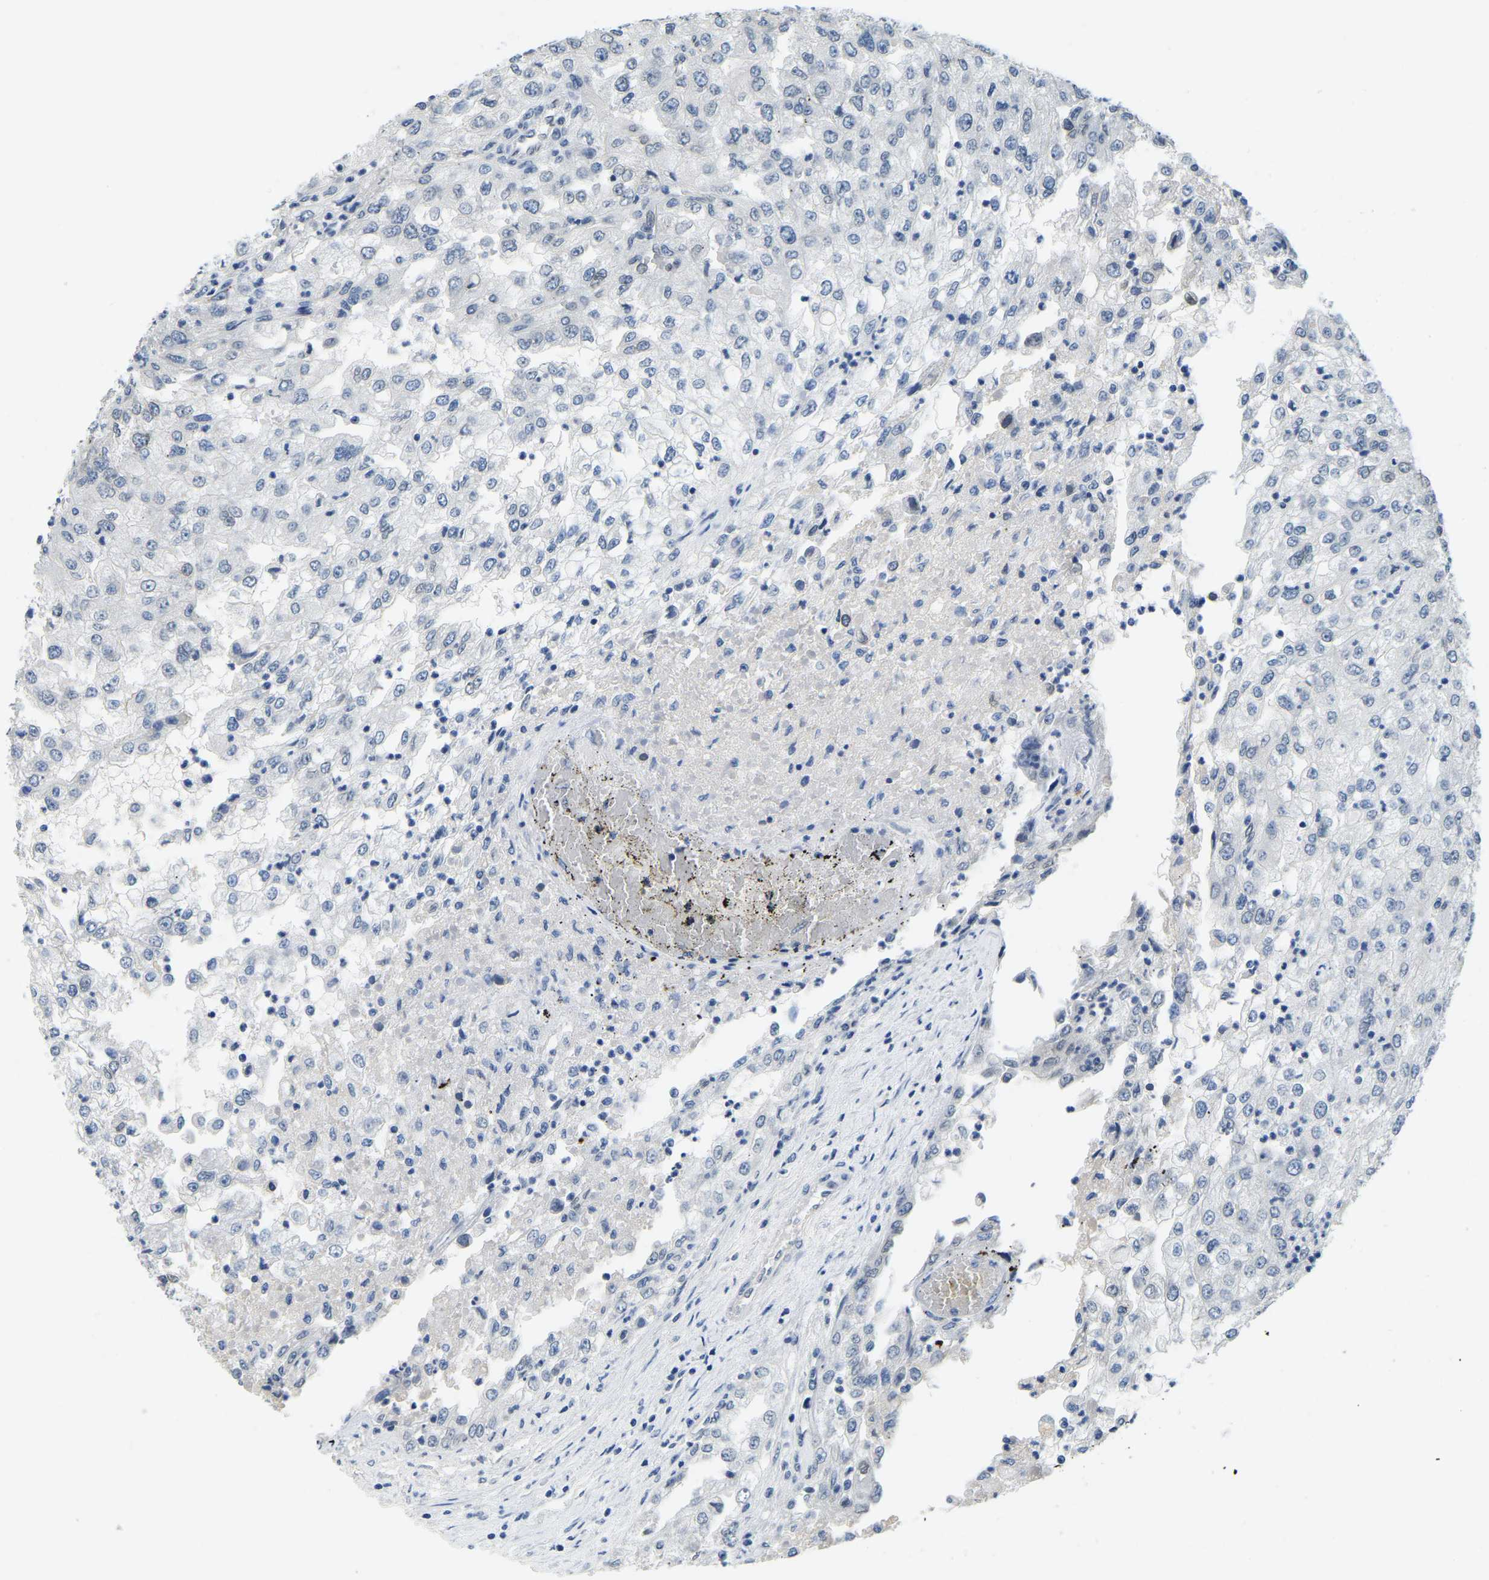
{"staining": {"intensity": "negative", "quantity": "none", "location": "none"}, "tissue": "renal cancer", "cell_type": "Tumor cells", "image_type": "cancer", "snomed": [{"axis": "morphology", "description": "Adenocarcinoma, NOS"}, {"axis": "topography", "description": "Kidney"}], "caption": "Renal cancer (adenocarcinoma) was stained to show a protein in brown. There is no significant staining in tumor cells. (Brightfield microscopy of DAB (3,3'-diaminobenzidine) IHC at high magnification).", "gene": "RANBP2", "patient": {"sex": "female", "age": 54}}